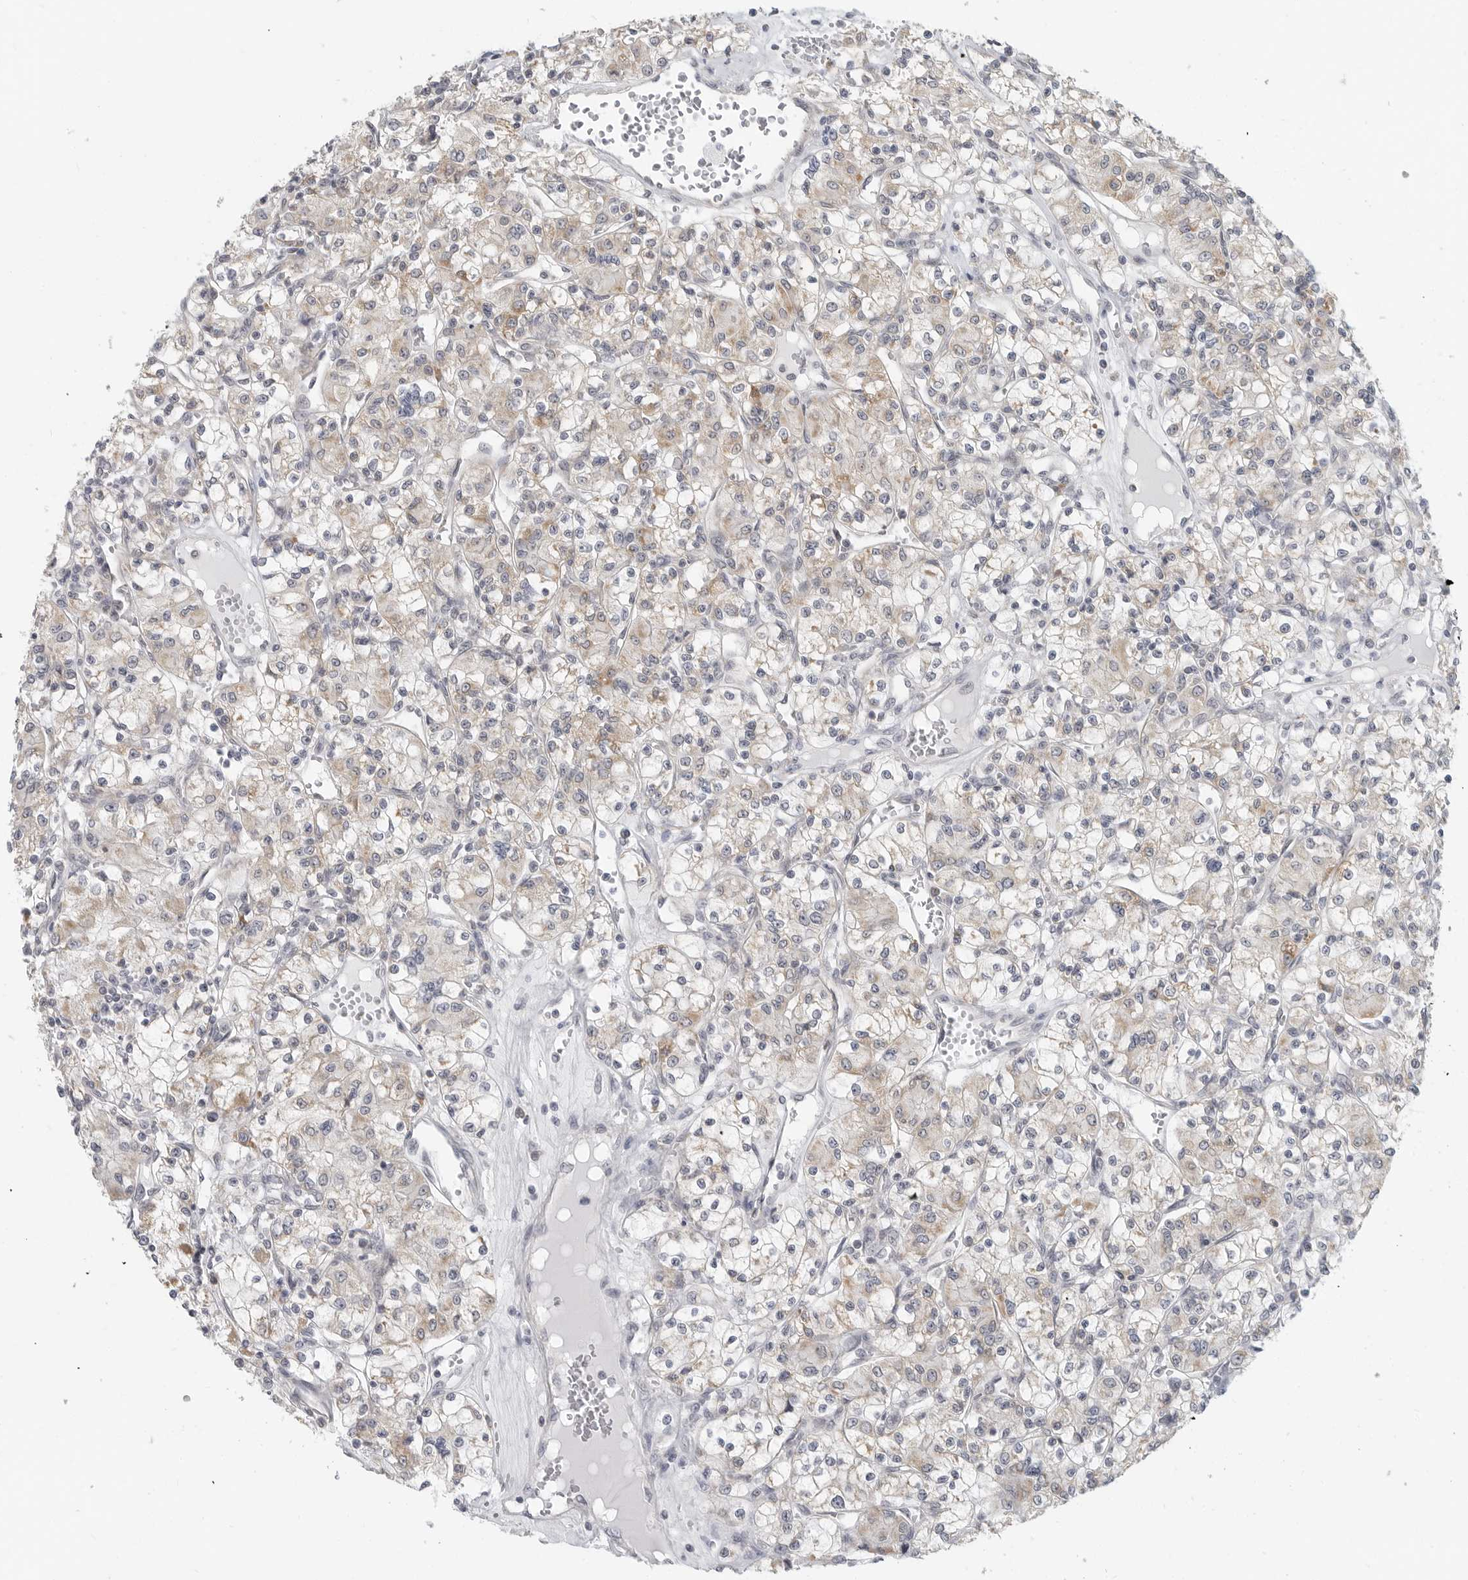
{"staining": {"intensity": "moderate", "quantity": "<25%", "location": "cytoplasmic/membranous"}, "tissue": "renal cancer", "cell_type": "Tumor cells", "image_type": "cancer", "snomed": [{"axis": "morphology", "description": "Adenocarcinoma, NOS"}, {"axis": "topography", "description": "Kidney"}], "caption": "This histopathology image displays immunohistochemistry staining of renal cancer, with low moderate cytoplasmic/membranous staining in approximately <25% of tumor cells.", "gene": "IL12RB2", "patient": {"sex": "female", "age": 59}}